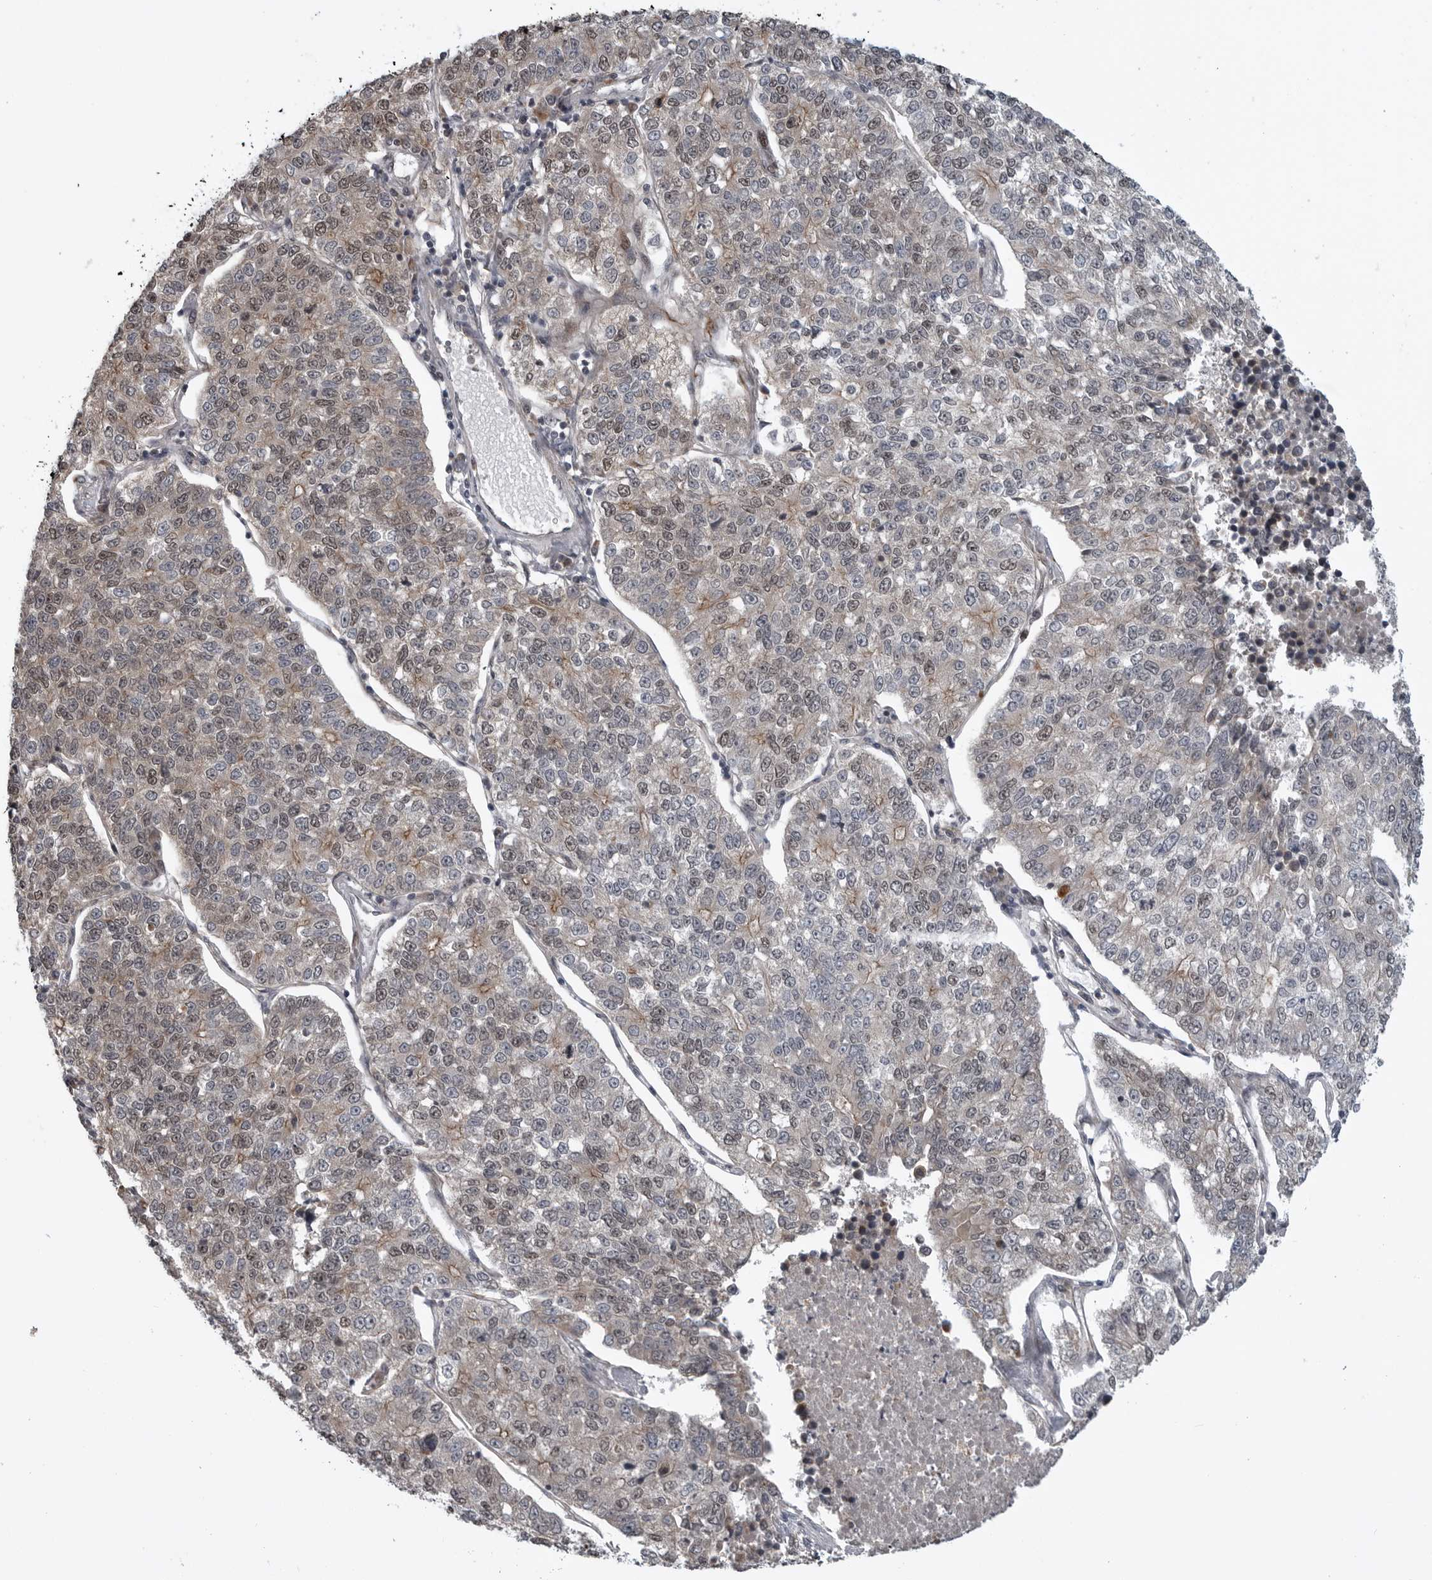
{"staining": {"intensity": "weak", "quantity": "25%-75%", "location": "cytoplasmic/membranous,nuclear"}, "tissue": "lung cancer", "cell_type": "Tumor cells", "image_type": "cancer", "snomed": [{"axis": "morphology", "description": "Adenocarcinoma, NOS"}, {"axis": "topography", "description": "Lung"}], "caption": "The image exhibits a brown stain indicating the presence of a protein in the cytoplasmic/membranous and nuclear of tumor cells in lung cancer. (DAB IHC, brown staining for protein, blue staining for nuclei).", "gene": "FAAP100", "patient": {"sex": "male", "age": 49}}